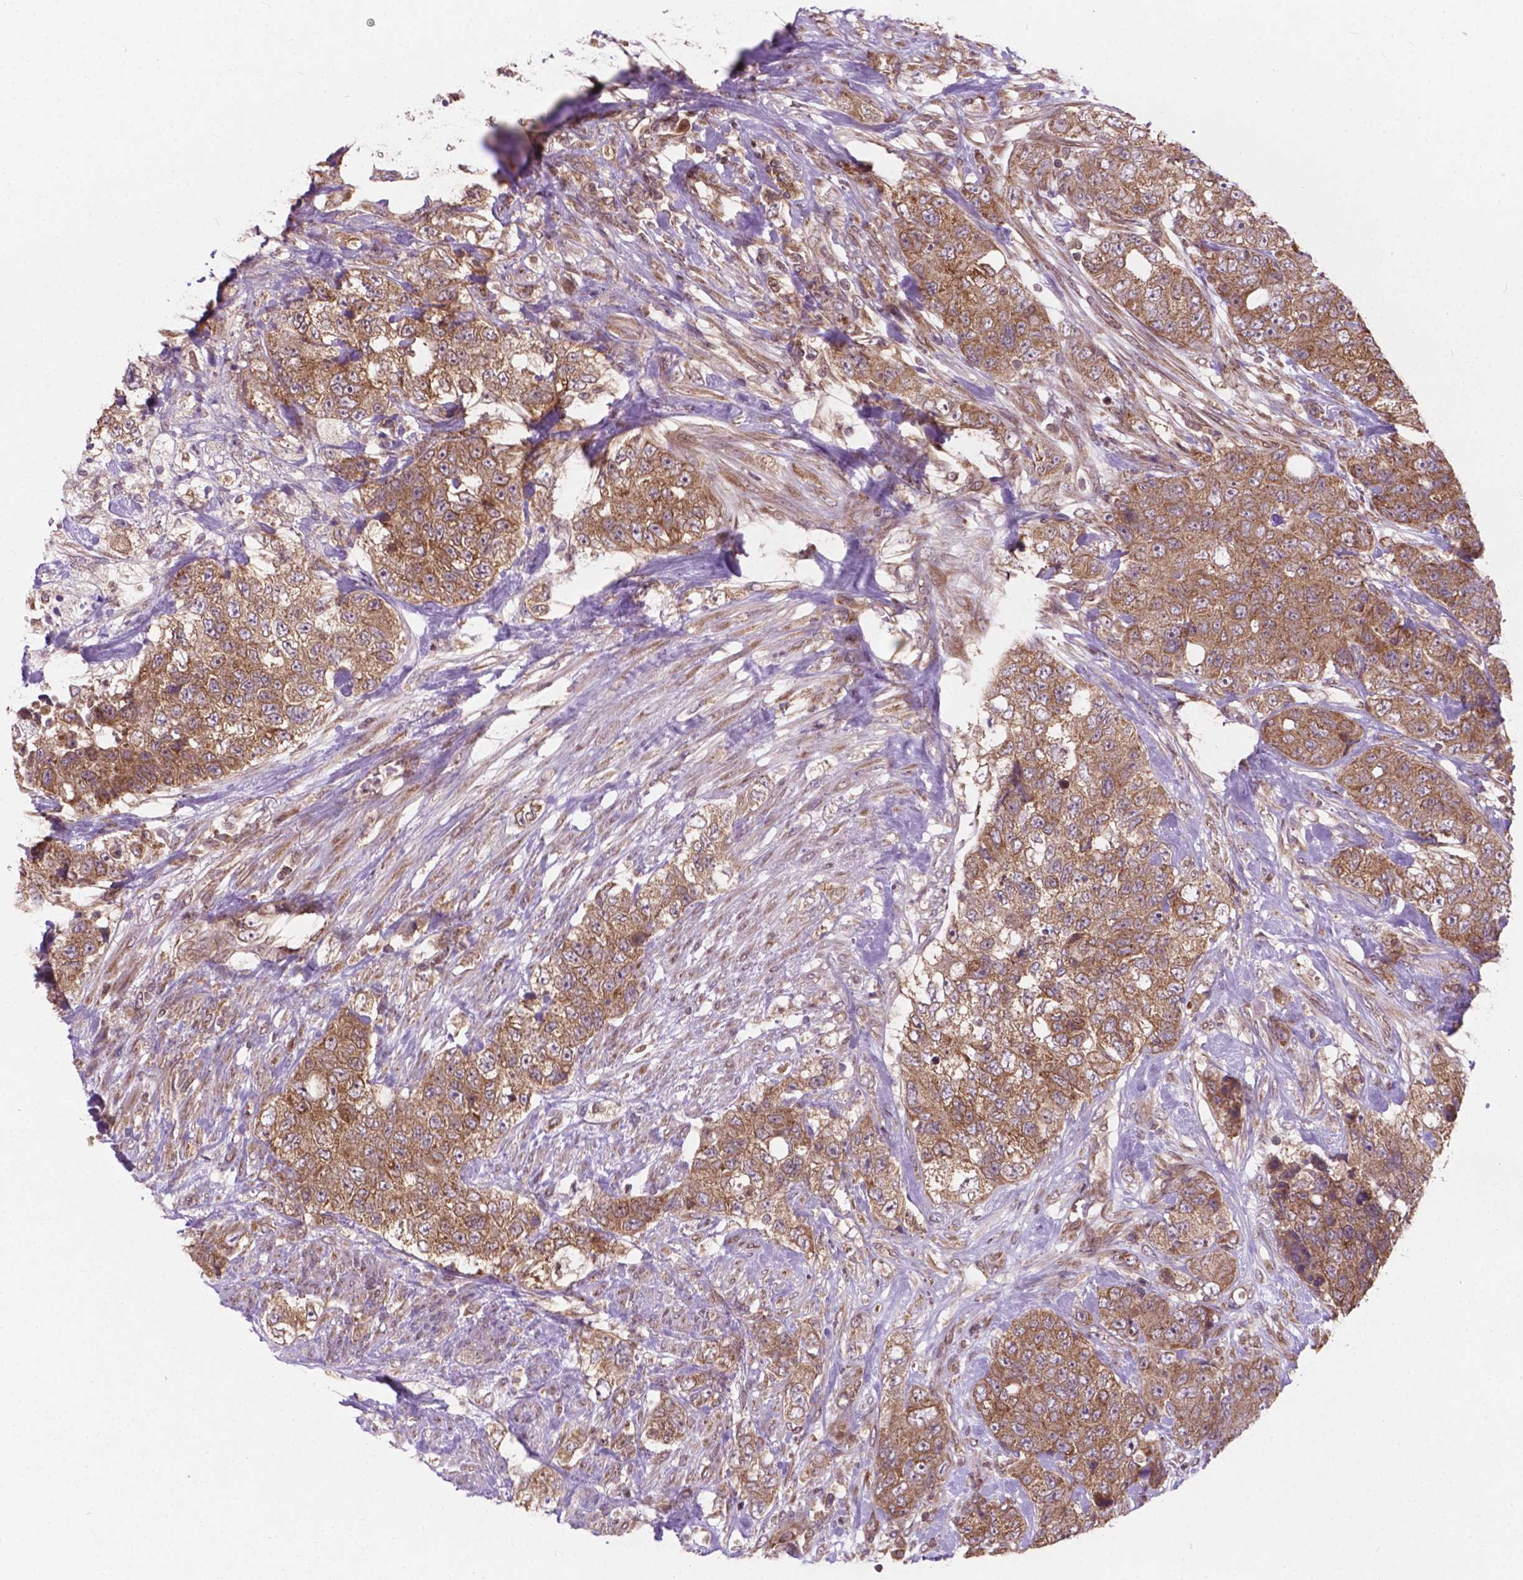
{"staining": {"intensity": "moderate", "quantity": ">75%", "location": "cytoplasmic/membranous"}, "tissue": "urothelial cancer", "cell_type": "Tumor cells", "image_type": "cancer", "snomed": [{"axis": "morphology", "description": "Urothelial carcinoma, High grade"}, {"axis": "topography", "description": "Urinary bladder"}], "caption": "DAB (3,3'-diaminobenzidine) immunohistochemical staining of human urothelial carcinoma (high-grade) demonstrates moderate cytoplasmic/membranous protein positivity in about >75% of tumor cells. Nuclei are stained in blue.", "gene": "MRPL33", "patient": {"sex": "female", "age": 78}}